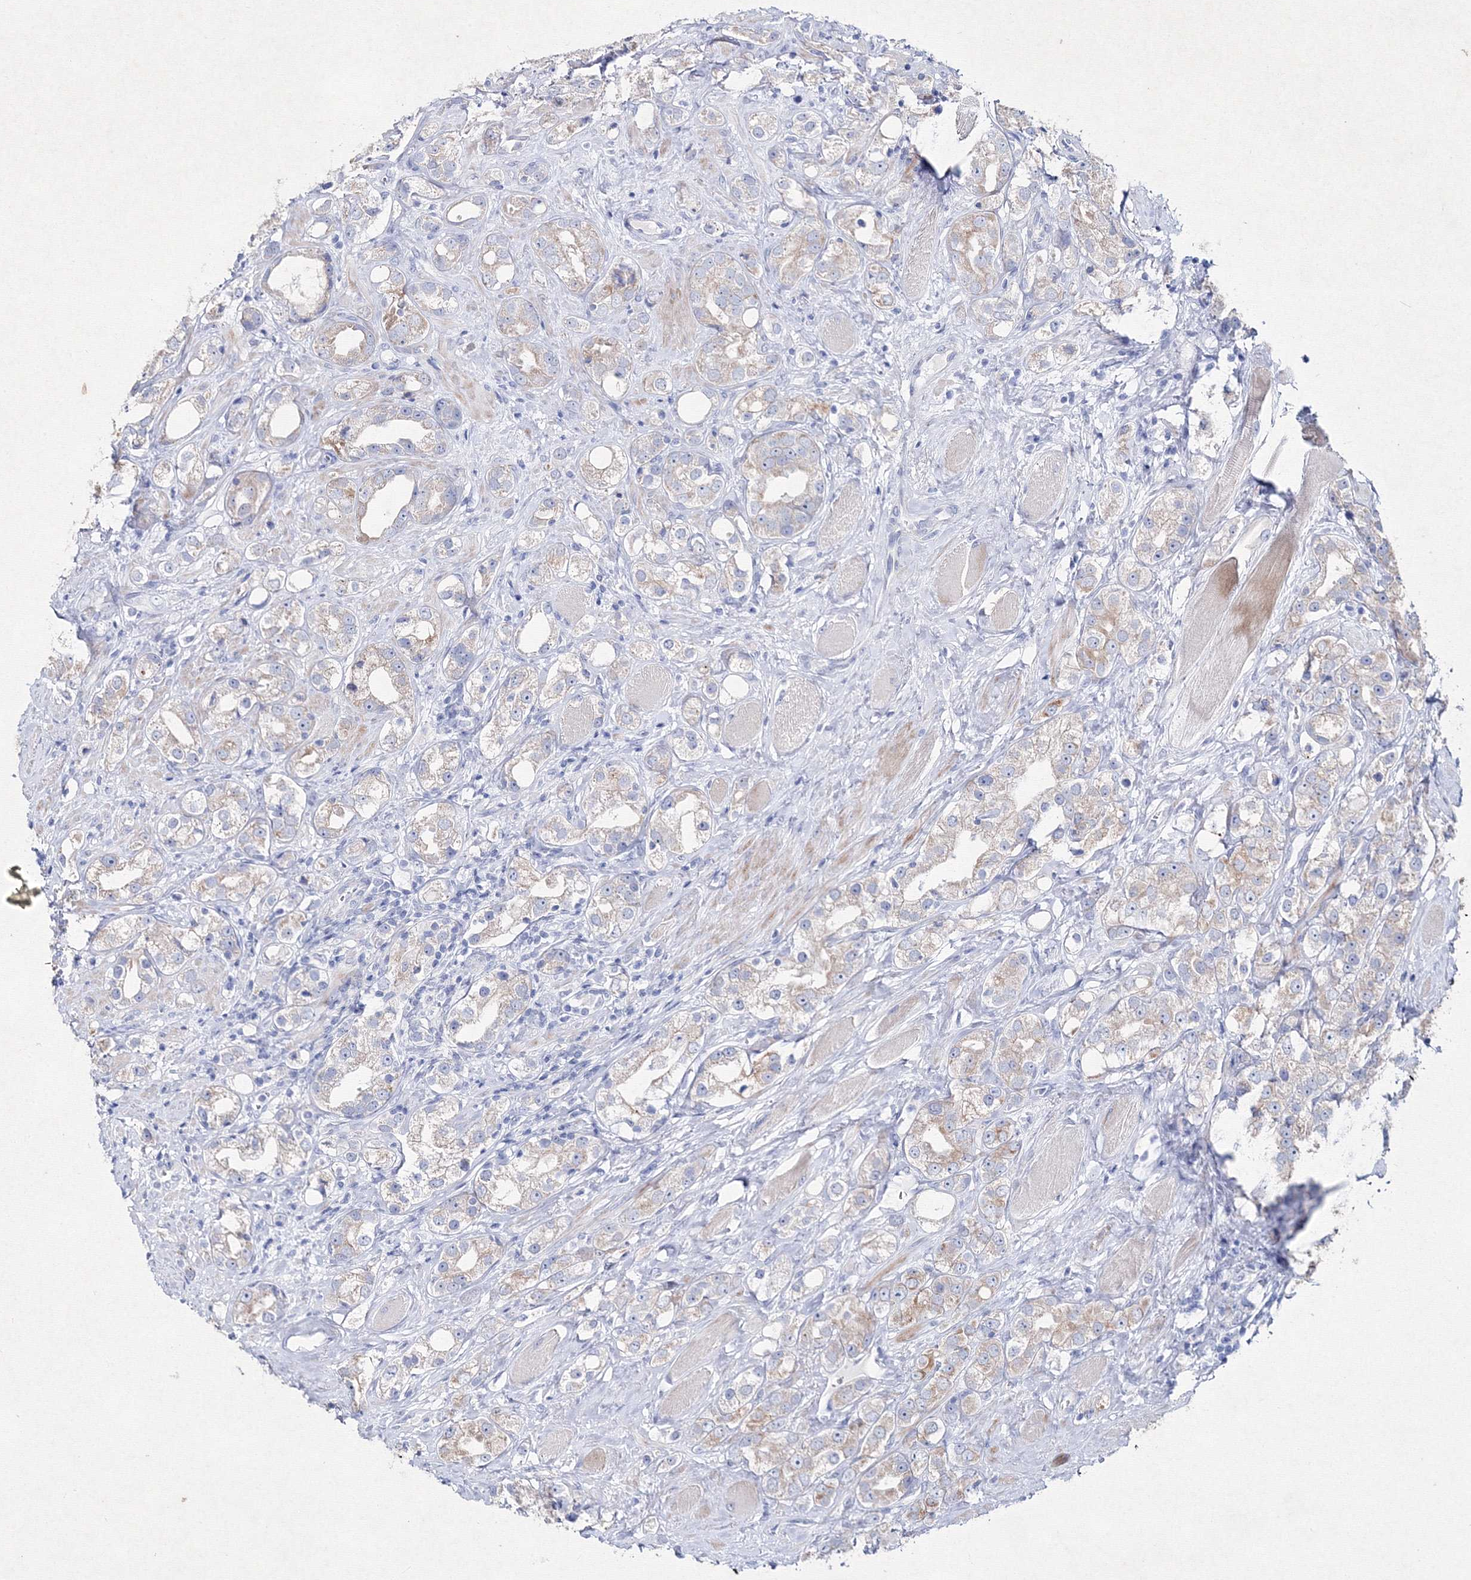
{"staining": {"intensity": "weak", "quantity": "<25%", "location": "cytoplasmic/membranous"}, "tissue": "prostate cancer", "cell_type": "Tumor cells", "image_type": "cancer", "snomed": [{"axis": "morphology", "description": "Adenocarcinoma, NOS"}, {"axis": "topography", "description": "Prostate"}], "caption": "IHC of prostate adenocarcinoma exhibits no expression in tumor cells.", "gene": "SMIM29", "patient": {"sex": "male", "age": 79}}